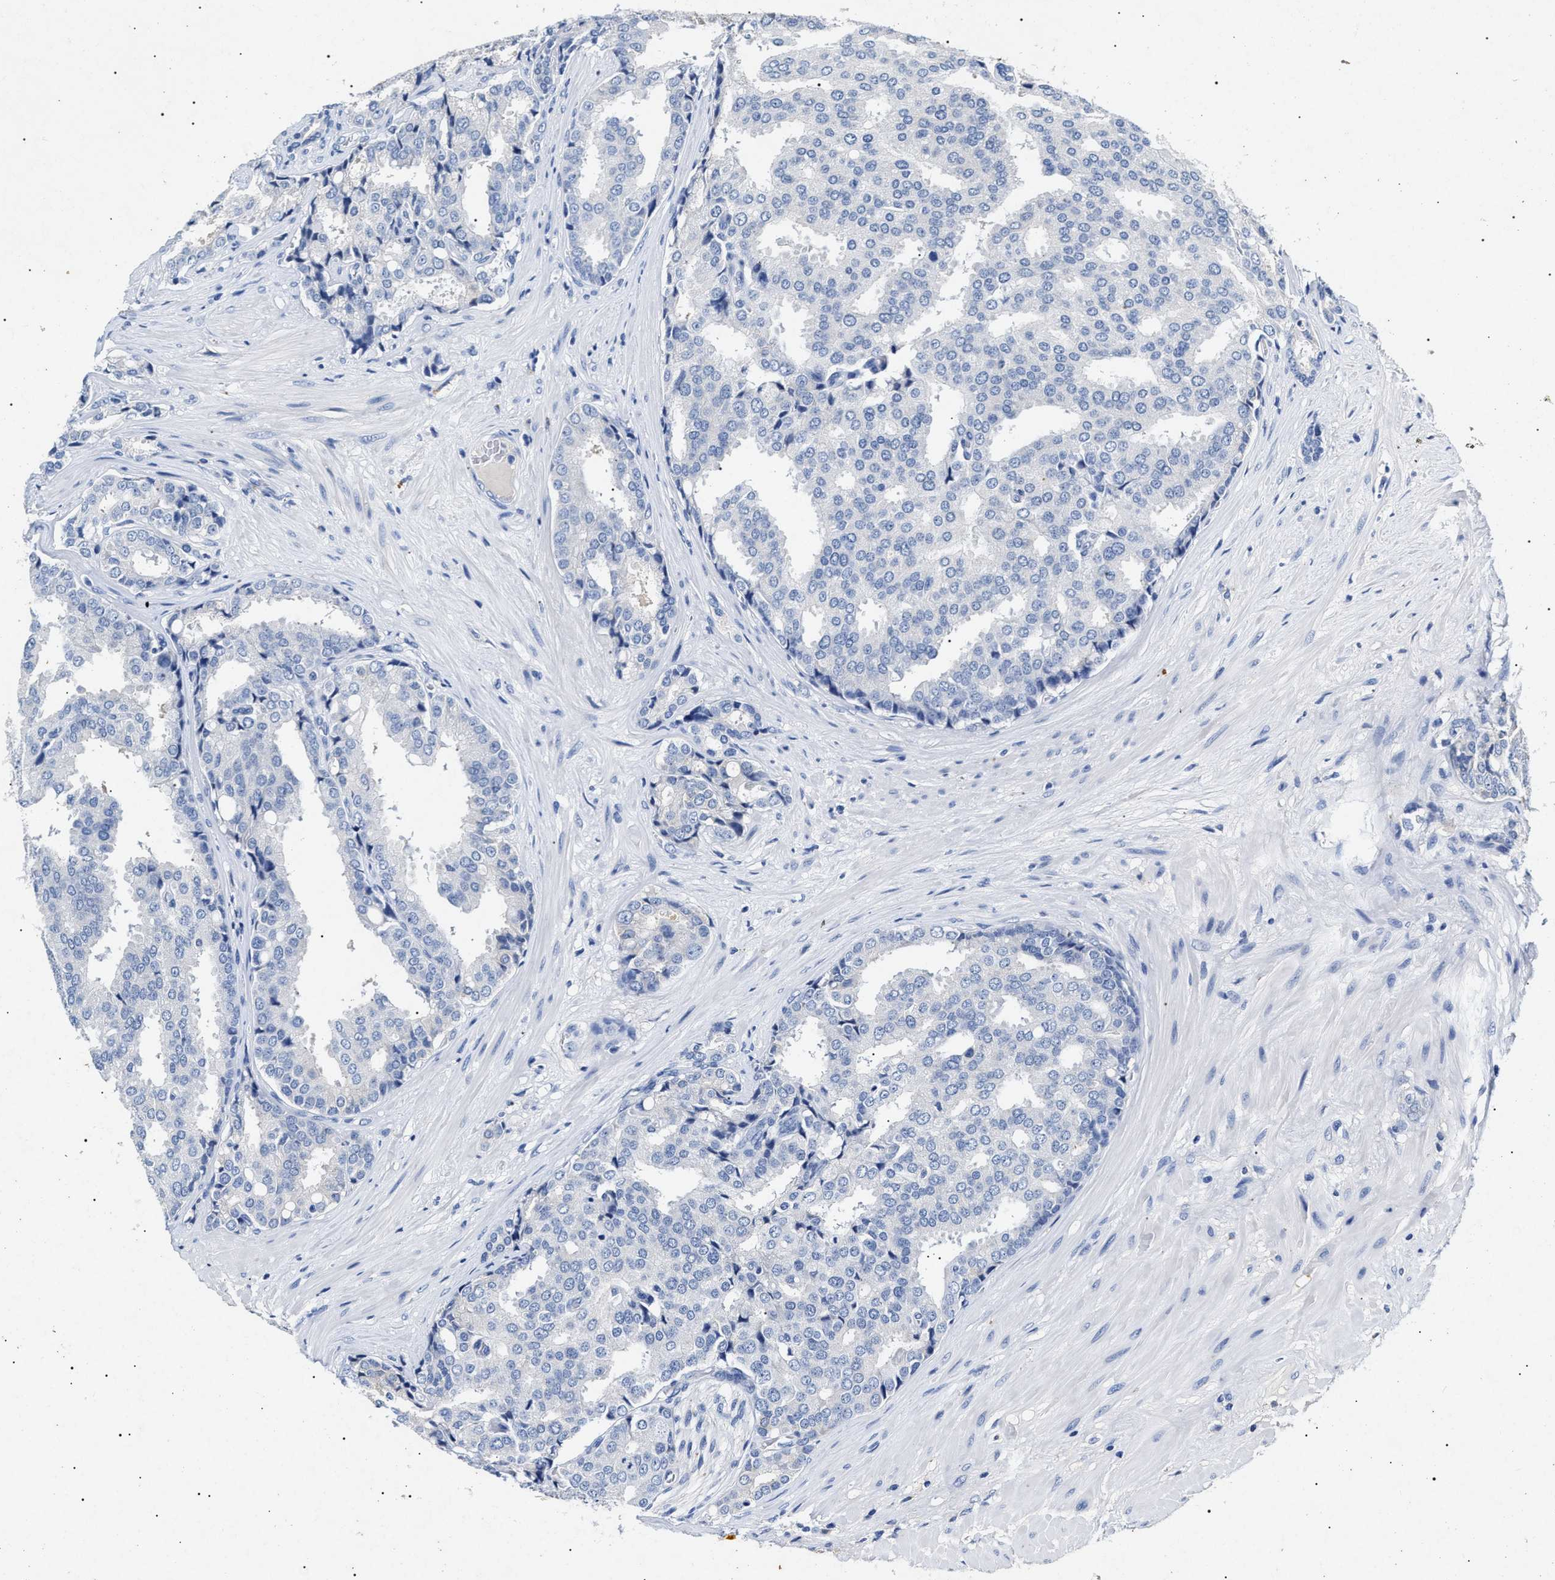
{"staining": {"intensity": "negative", "quantity": "none", "location": "none"}, "tissue": "prostate cancer", "cell_type": "Tumor cells", "image_type": "cancer", "snomed": [{"axis": "morphology", "description": "Adenocarcinoma, High grade"}, {"axis": "topography", "description": "Prostate"}], "caption": "Immunohistochemistry (IHC) photomicrograph of neoplastic tissue: prostate adenocarcinoma (high-grade) stained with DAB (3,3'-diaminobenzidine) shows no significant protein positivity in tumor cells.", "gene": "LRRC8E", "patient": {"sex": "male", "age": 50}}